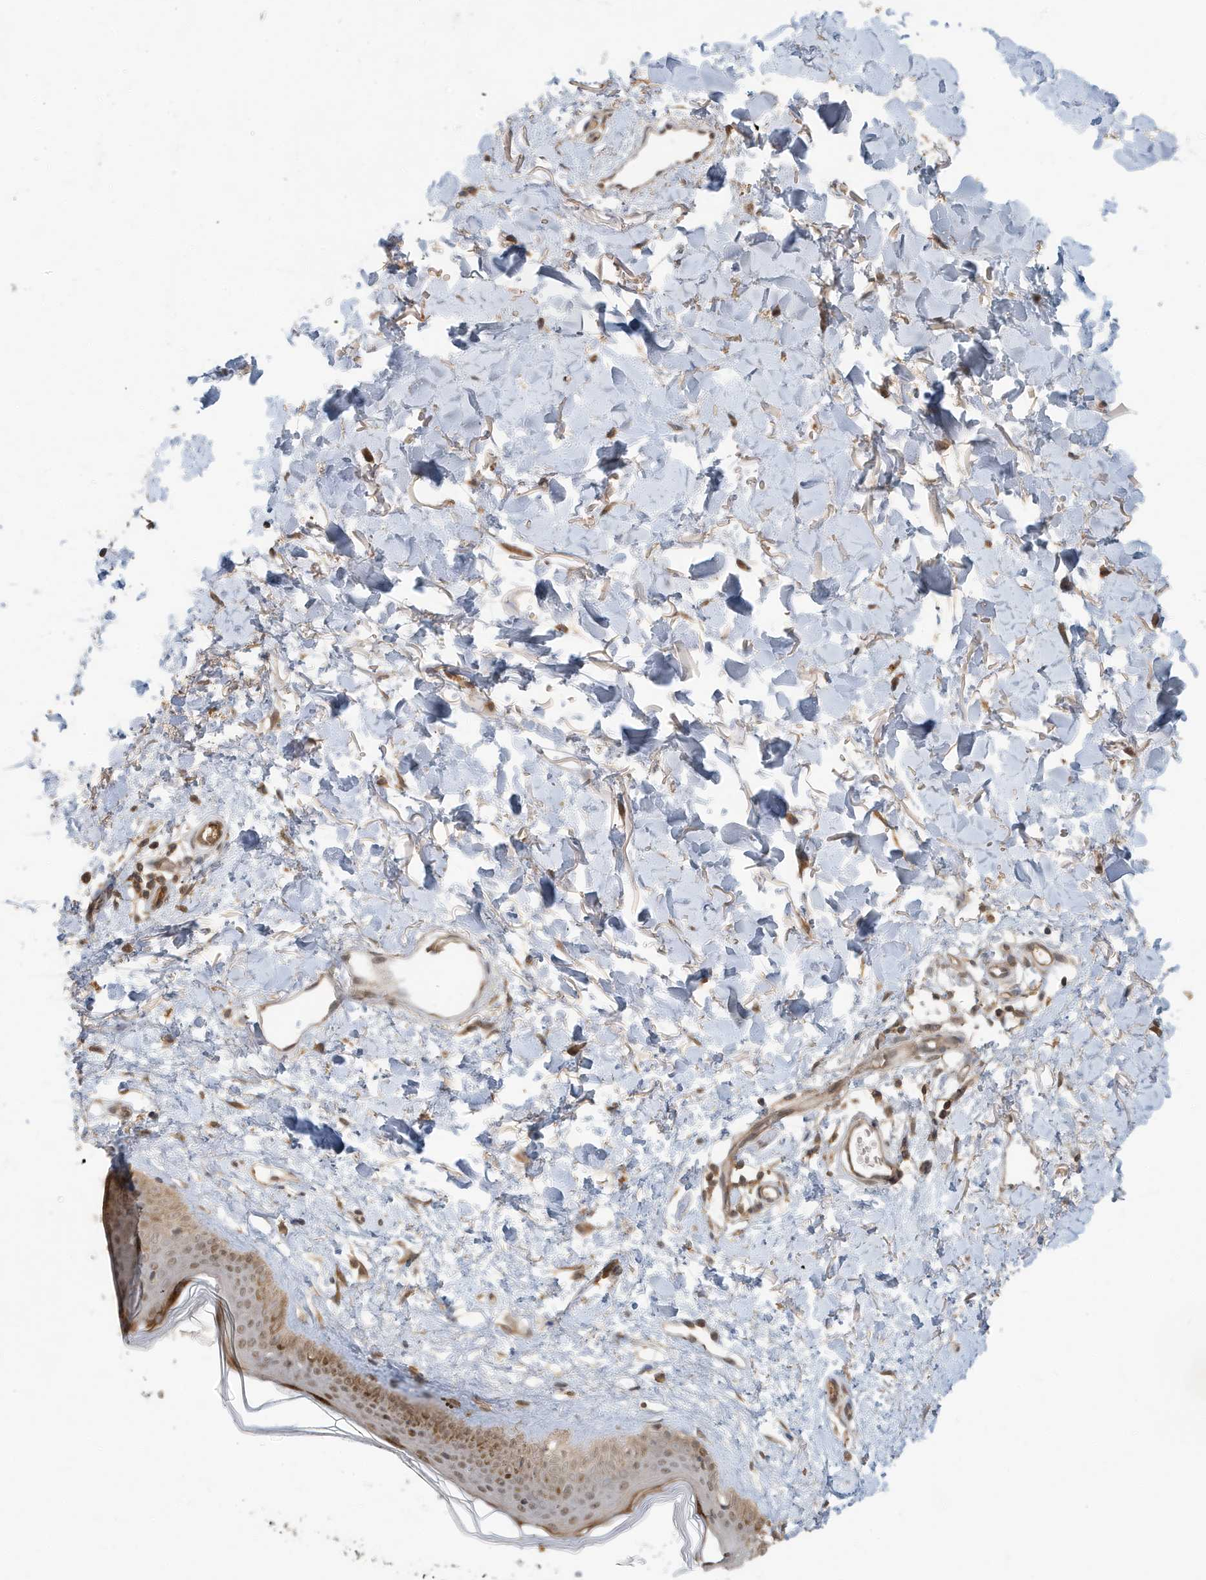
{"staining": {"intensity": "moderate", "quantity": ">75%", "location": "cytoplasmic/membranous"}, "tissue": "skin", "cell_type": "Fibroblasts", "image_type": "normal", "snomed": [{"axis": "morphology", "description": "Normal tissue, NOS"}, {"axis": "topography", "description": "Skin"}], "caption": "Immunohistochemistry image of unremarkable human skin stained for a protein (brown), which displays medium levels of moderate cytoplasmic/membranous staining in about >75% of fibroblasts.", "gene": "ABCB9", "patient": {"sex": "female", "age": 58}}